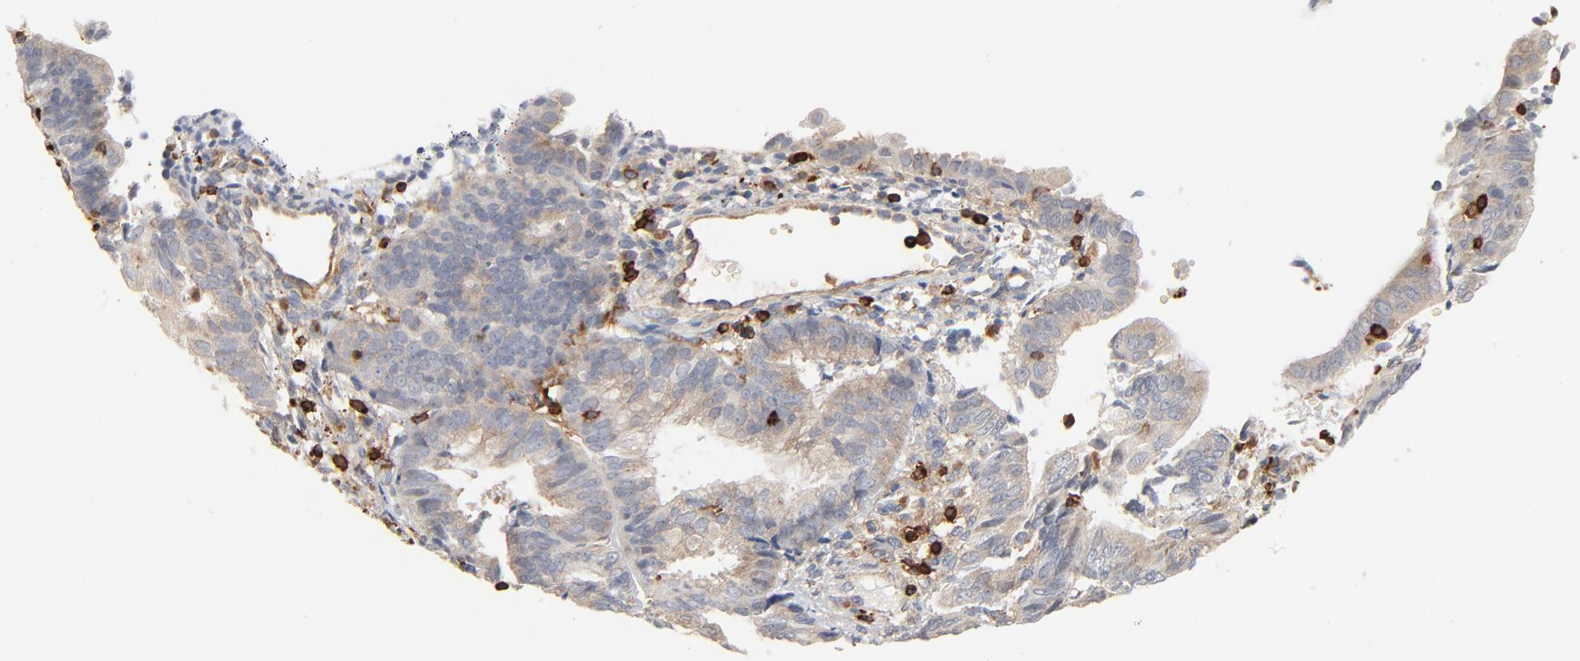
{"staining": {"intensity": "weak", "quantity": "25%-75%", "location": "cytoplasmic/membranous"}, "tissue": "endometrial cancer", "cell_type": "Tumor cells", "image_type": "cancer", "snomed": [{"axis": "morphology", "description": "Adenocarcinoma, NOS"}, {"axis": "topography", "description": "Endometrium"}], "caption": "Endometrial cancer (adenocarcinoma) stained with a brown dye demonstrates weak cytoplasmic/membranous positive positivity in about 25%-75% of tumor cells.", "gene": "SH3KBP1", "patient": {"sex": "female", "age": 63}}